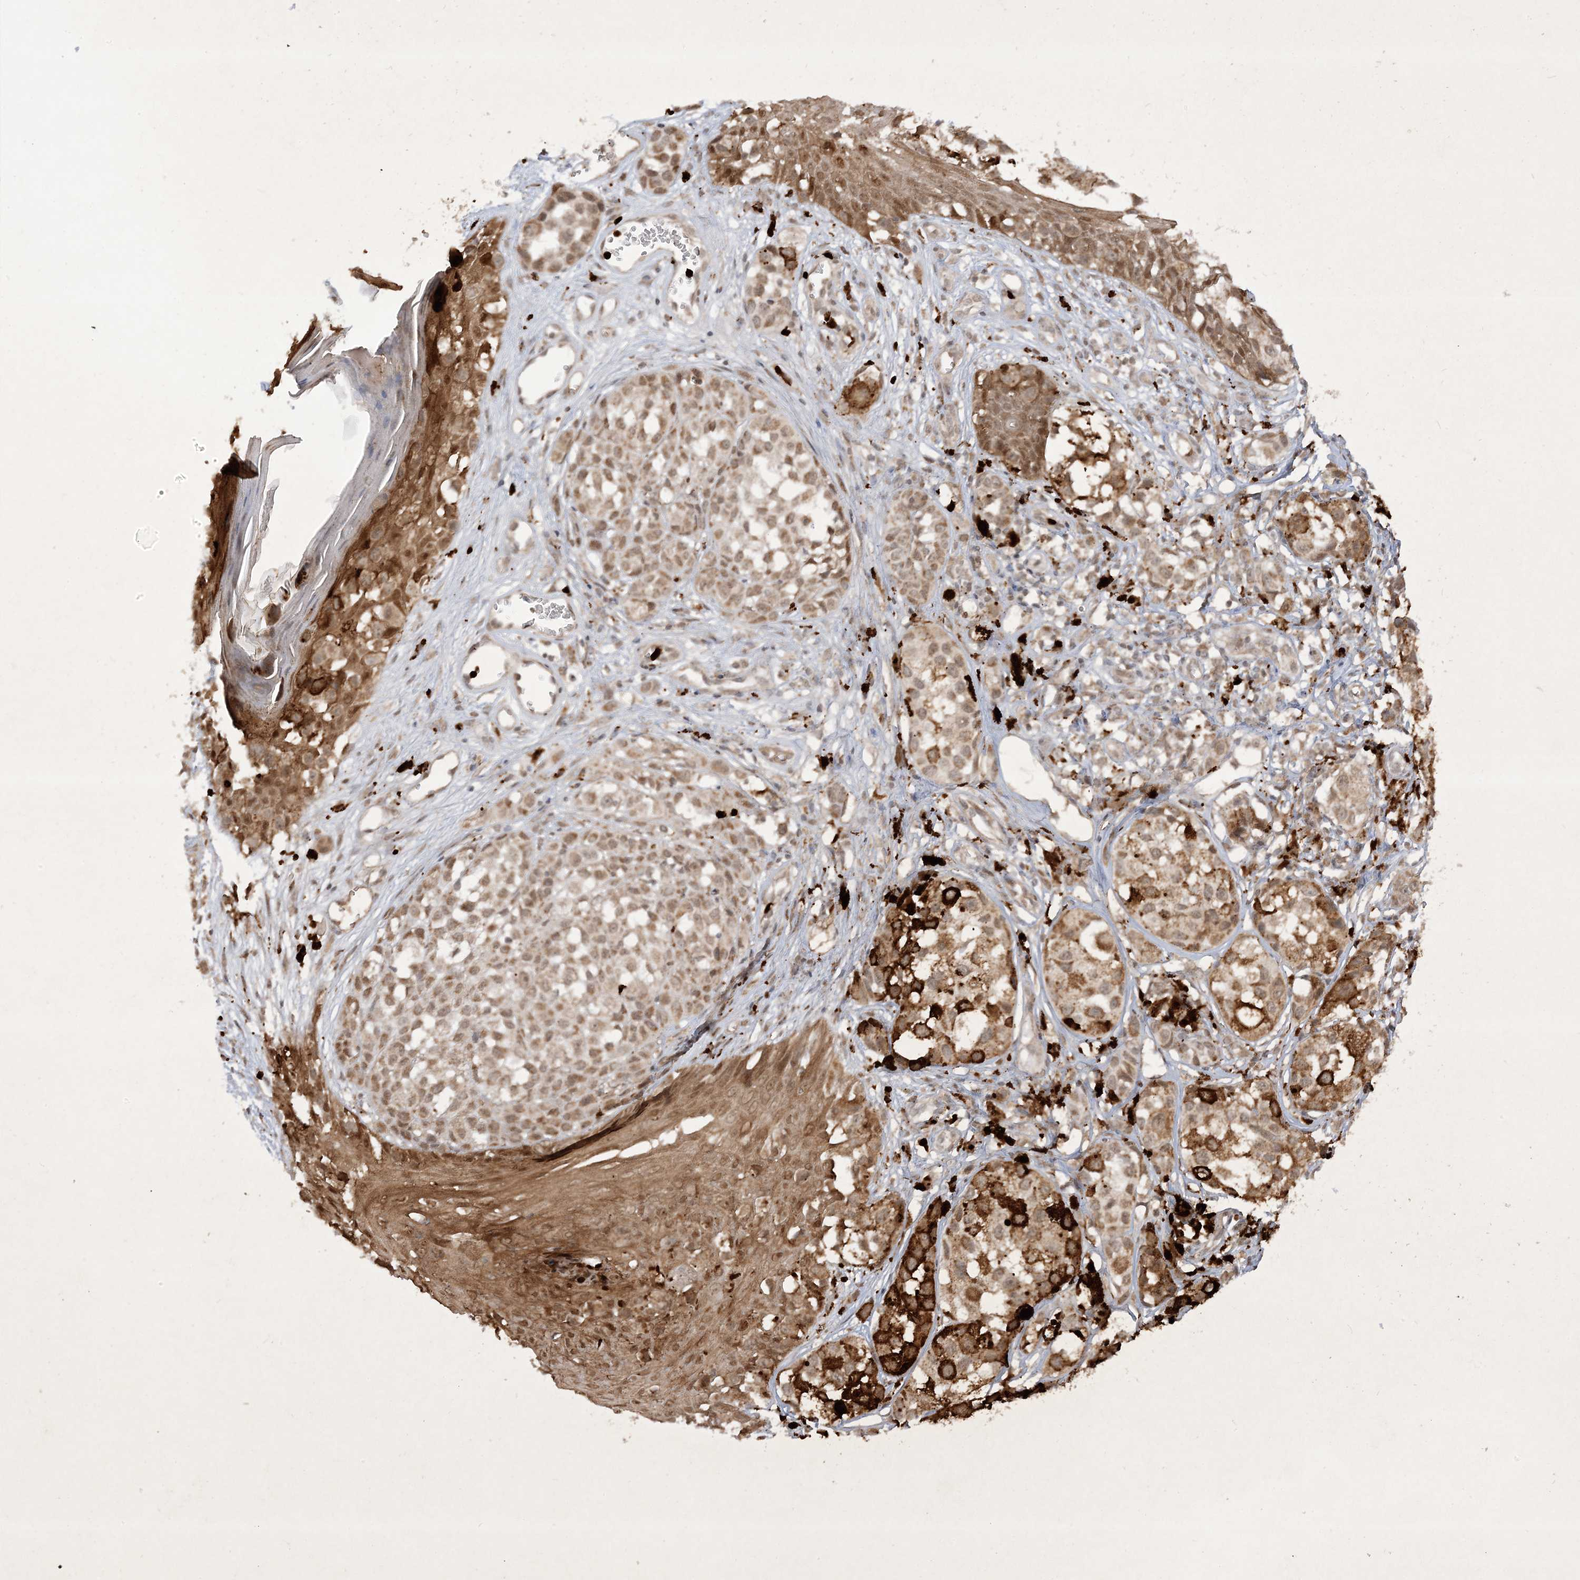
{"staining": {"intensity": "weak", "quantity": ">75%", "location": "cytoplasmic/membranous"}, "tissue": "melanoma", "cell_type": "Tumor cells", "image_type": "cancer", "snomed": [{"axis": "morphology", "description": "Malignant melanoma, NOS"}, {"axis": "topography", "description": "Skin of leg"}], "caption": "Protein analysis of malignant melanoma tissue reveals weak cytoplasmic/membranous positivity in about >75% of tumor cells.", "gene": "ZNF213", "patient": {"sex": "female", "age": 72}}